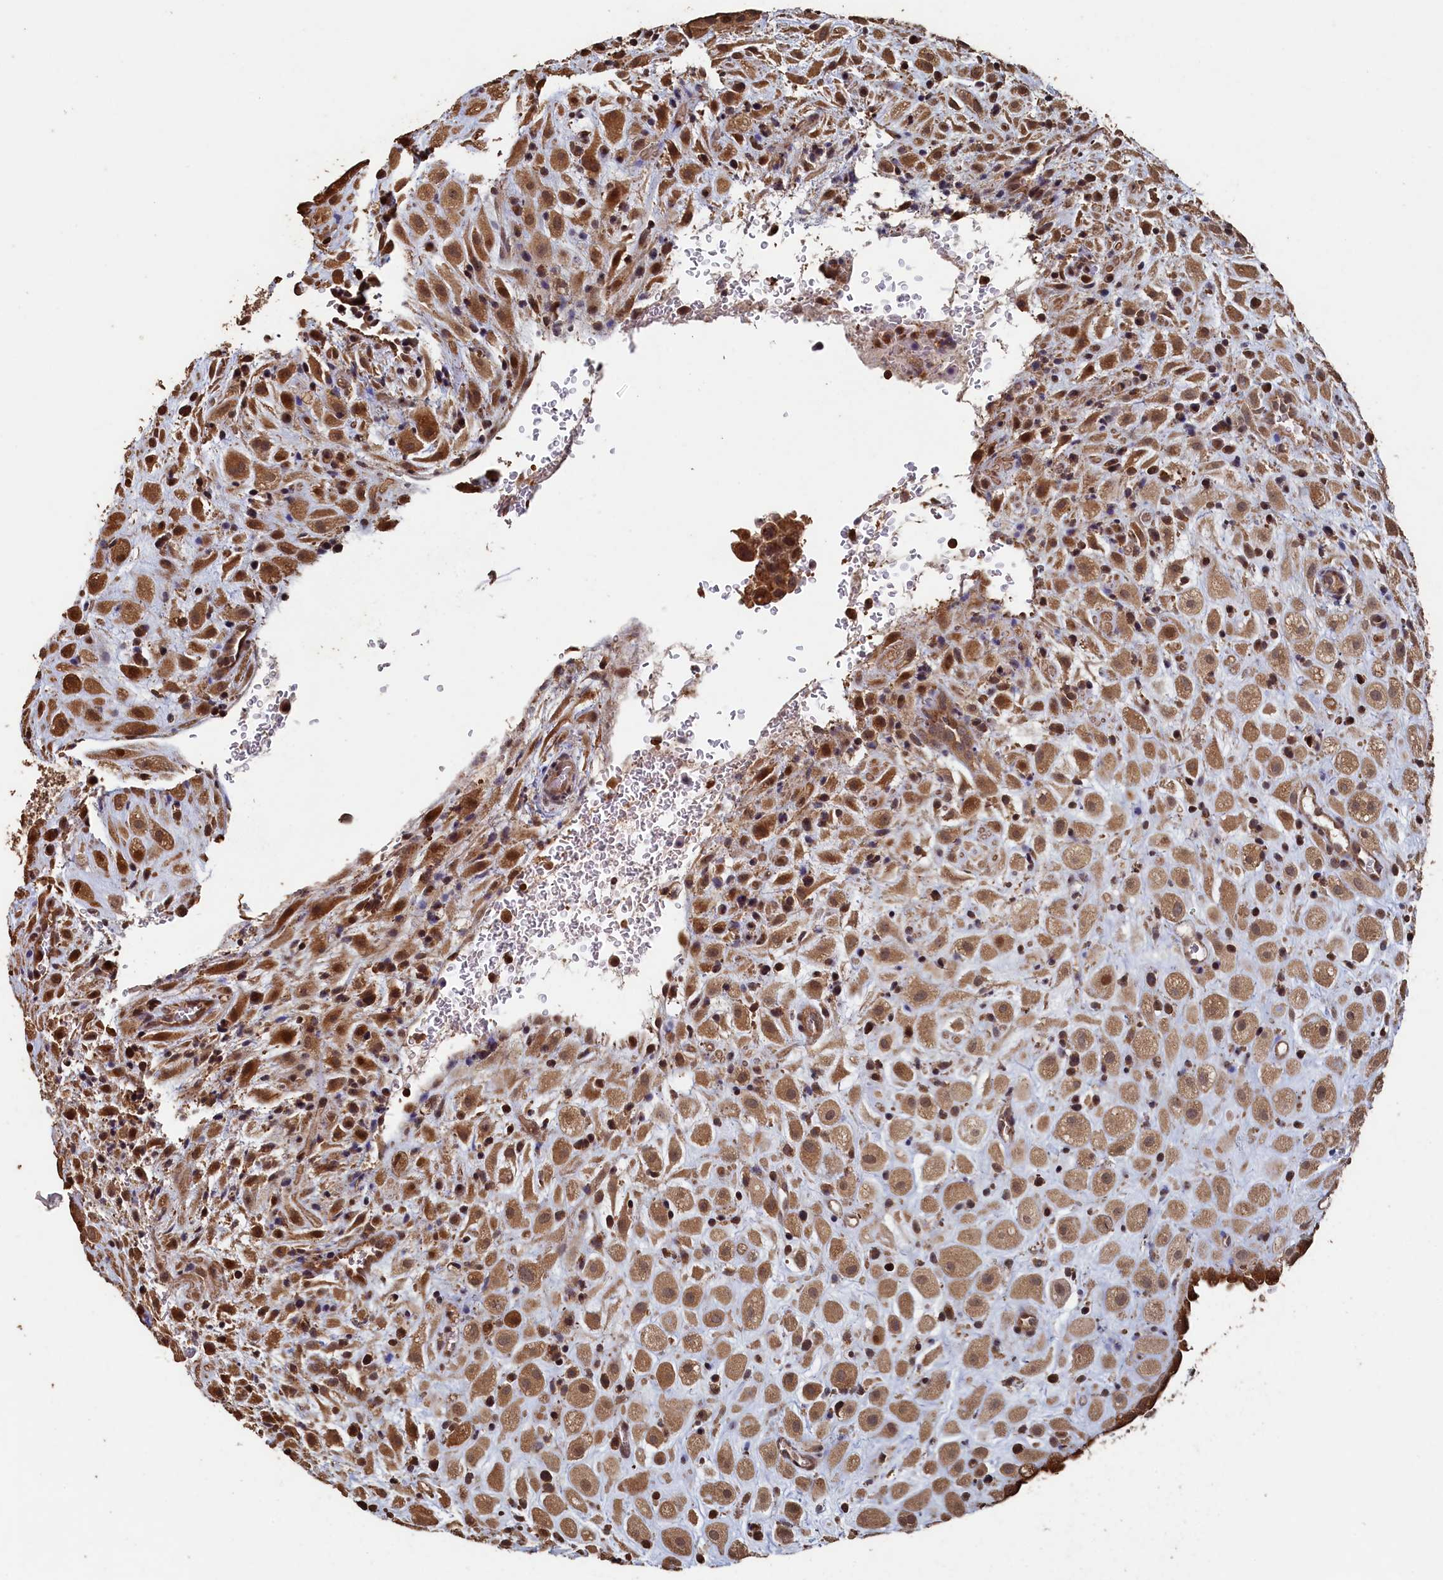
{"staining": {"intensity": "moderate", "quantity": ">75%", "location": "cytoplasmic/membranous"}, "tissue": "placenta", "cell_type": "Decidual cells", "image_type": "normal", "snomed": [{"axis": "morphology", "description": "Normal tissue, NOS"}, {"axis": "topography", "description": "Placenta"}], "caption": "Placenta stained for a protein (brown) shows moderate cytoplasmic/membranous positive expression in approximately >75% of decidual cells.", "gene": "PIGN", "patient": {"sex": "female", "age": 35}}